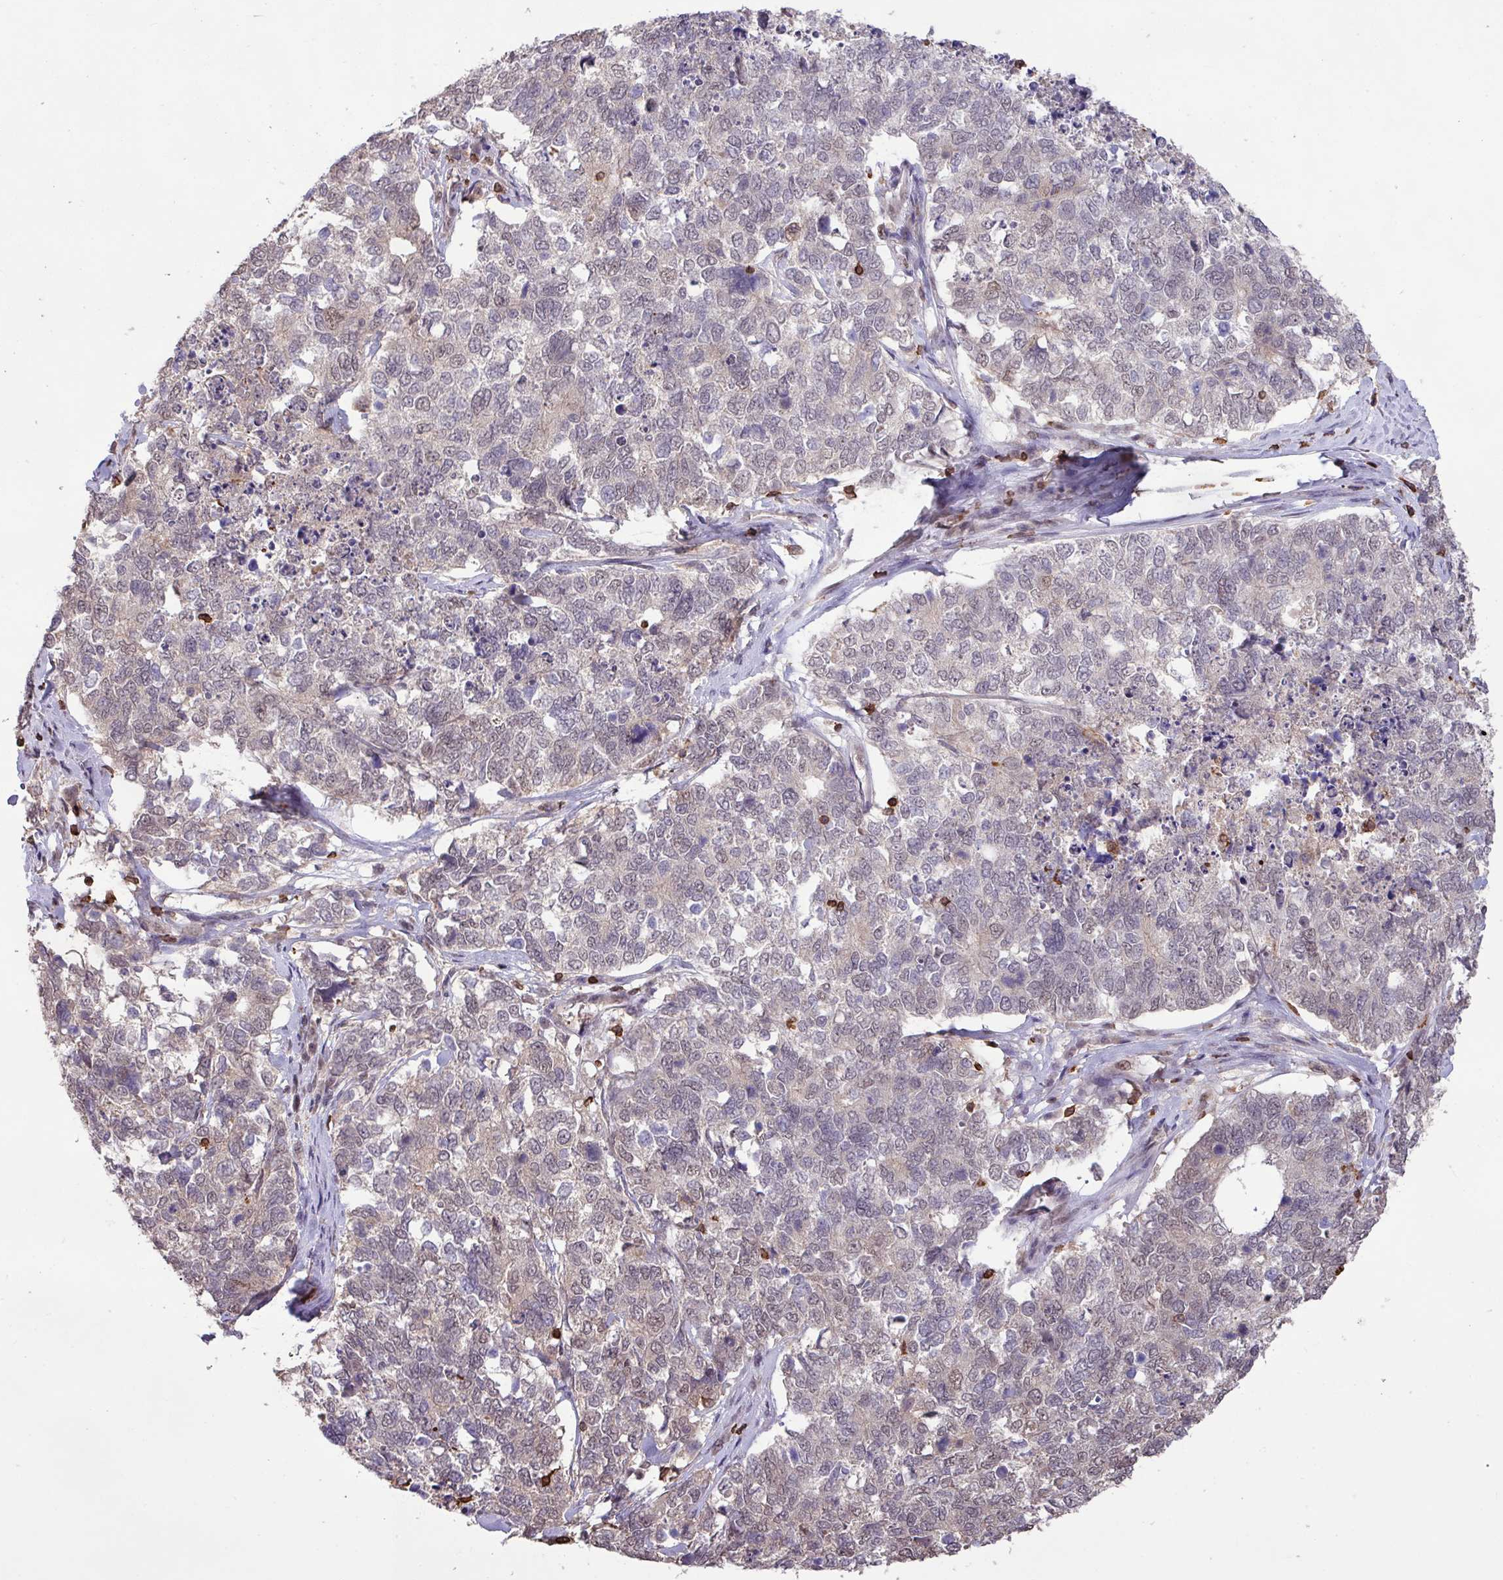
{"staining": {"intensity": "negative", "quantity": "none", "location": "none"}, "tissue": "cervical cancer", "cell_type": "Tumor cells", "image_type": "cancer", "snomed": [{"axis": "morphology", "description": "Squamous cell carcinoma, NOS"}, {"axis": "topography", "description": "Cervix"}], "caption": "Immunohistochemistry (IHC) of cervical cancer (squamous cell carcinoma) displays no expression in tumor cells.", "gene": "GON7", "patient": {"sex": "female", "age": 63}}